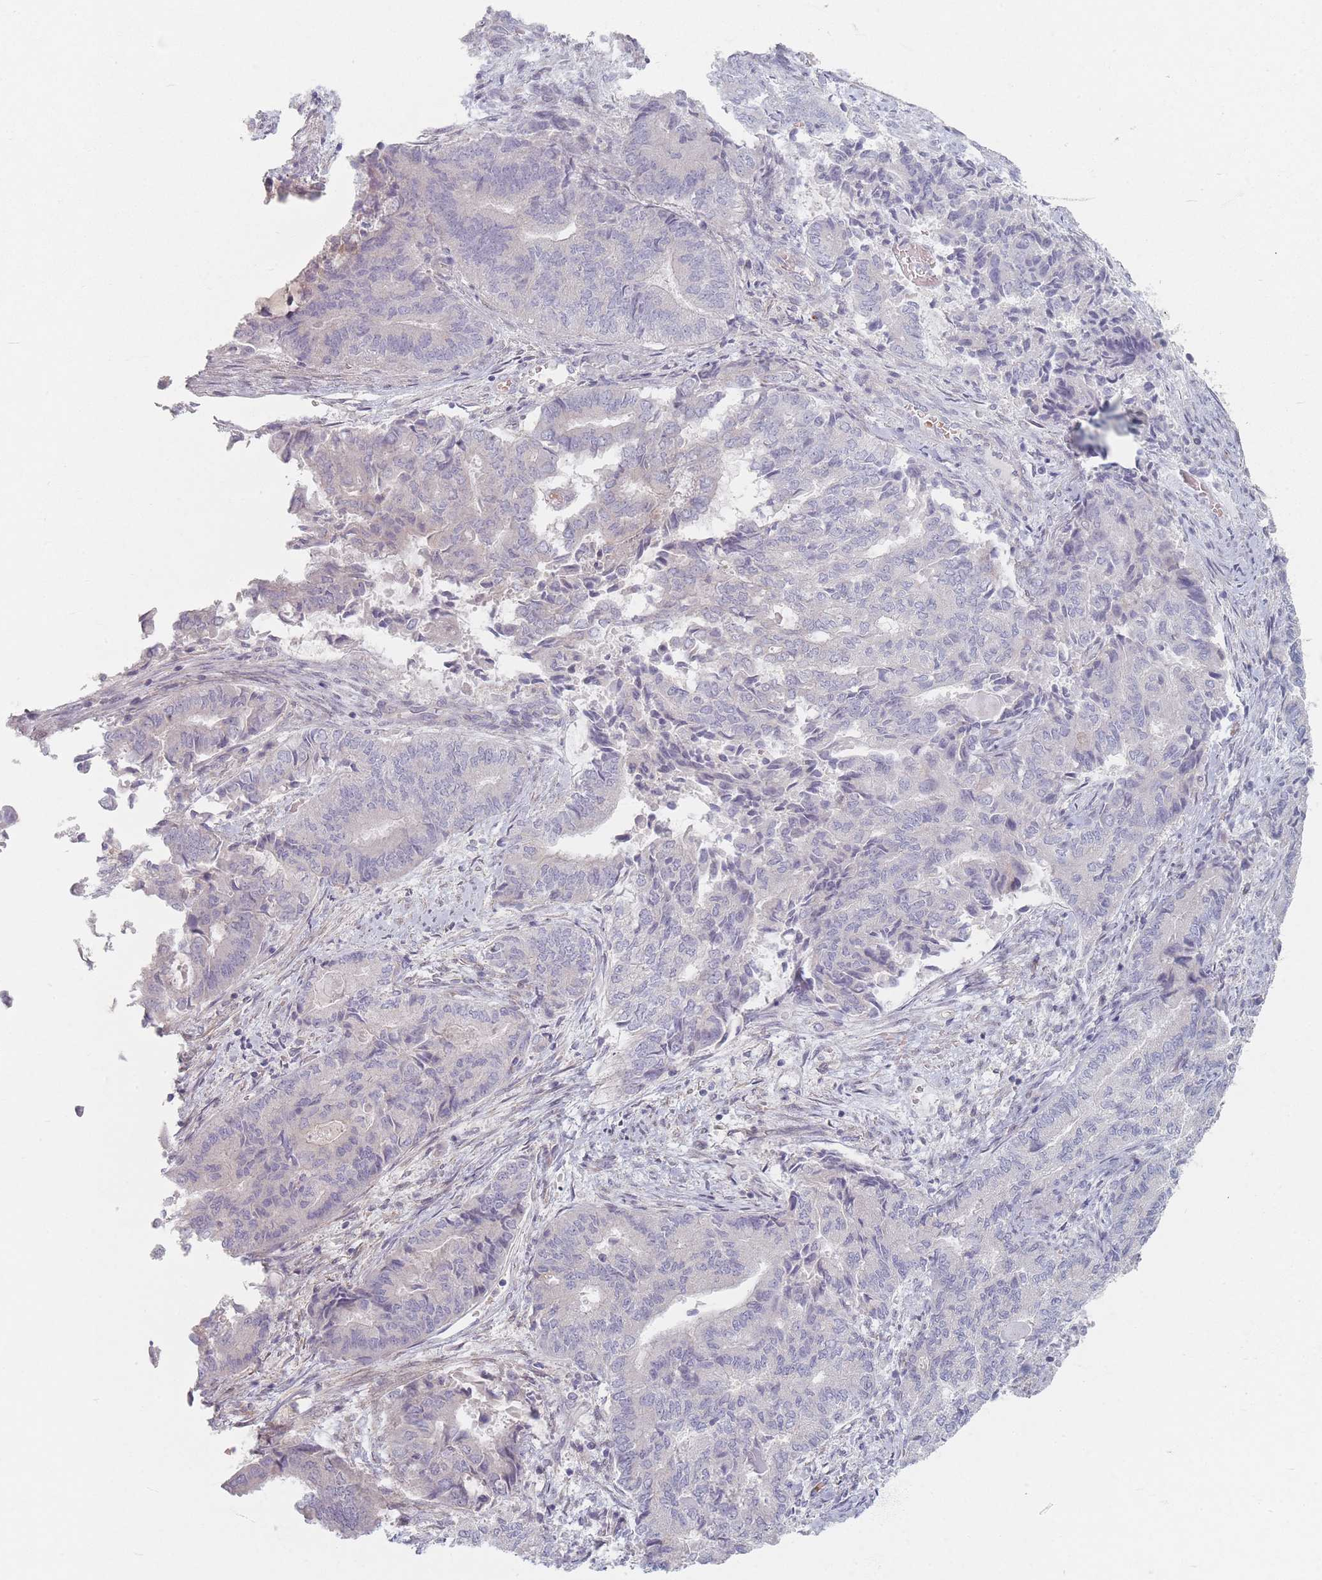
{"staining": {"intensity": "negative", "quantity": "none", "location": "none"}, "tissue": "endometrial cancer", "cell_type": "Tumor cells", "image_type": "cancer", "snomed": [{"axis": "morphology", "description": "Adenocarcinoma, NOS"}, {"axis": "topography", "description": "Endometrium"}], "caption": "Tumor cells are negative for brown protein staining in endometrial adenocarcinoma. (DAB immunohistochemistry with hematoxylin counter stain).", "gene": "TMOD1", "patient": {"sex": "female", "age": 80}}